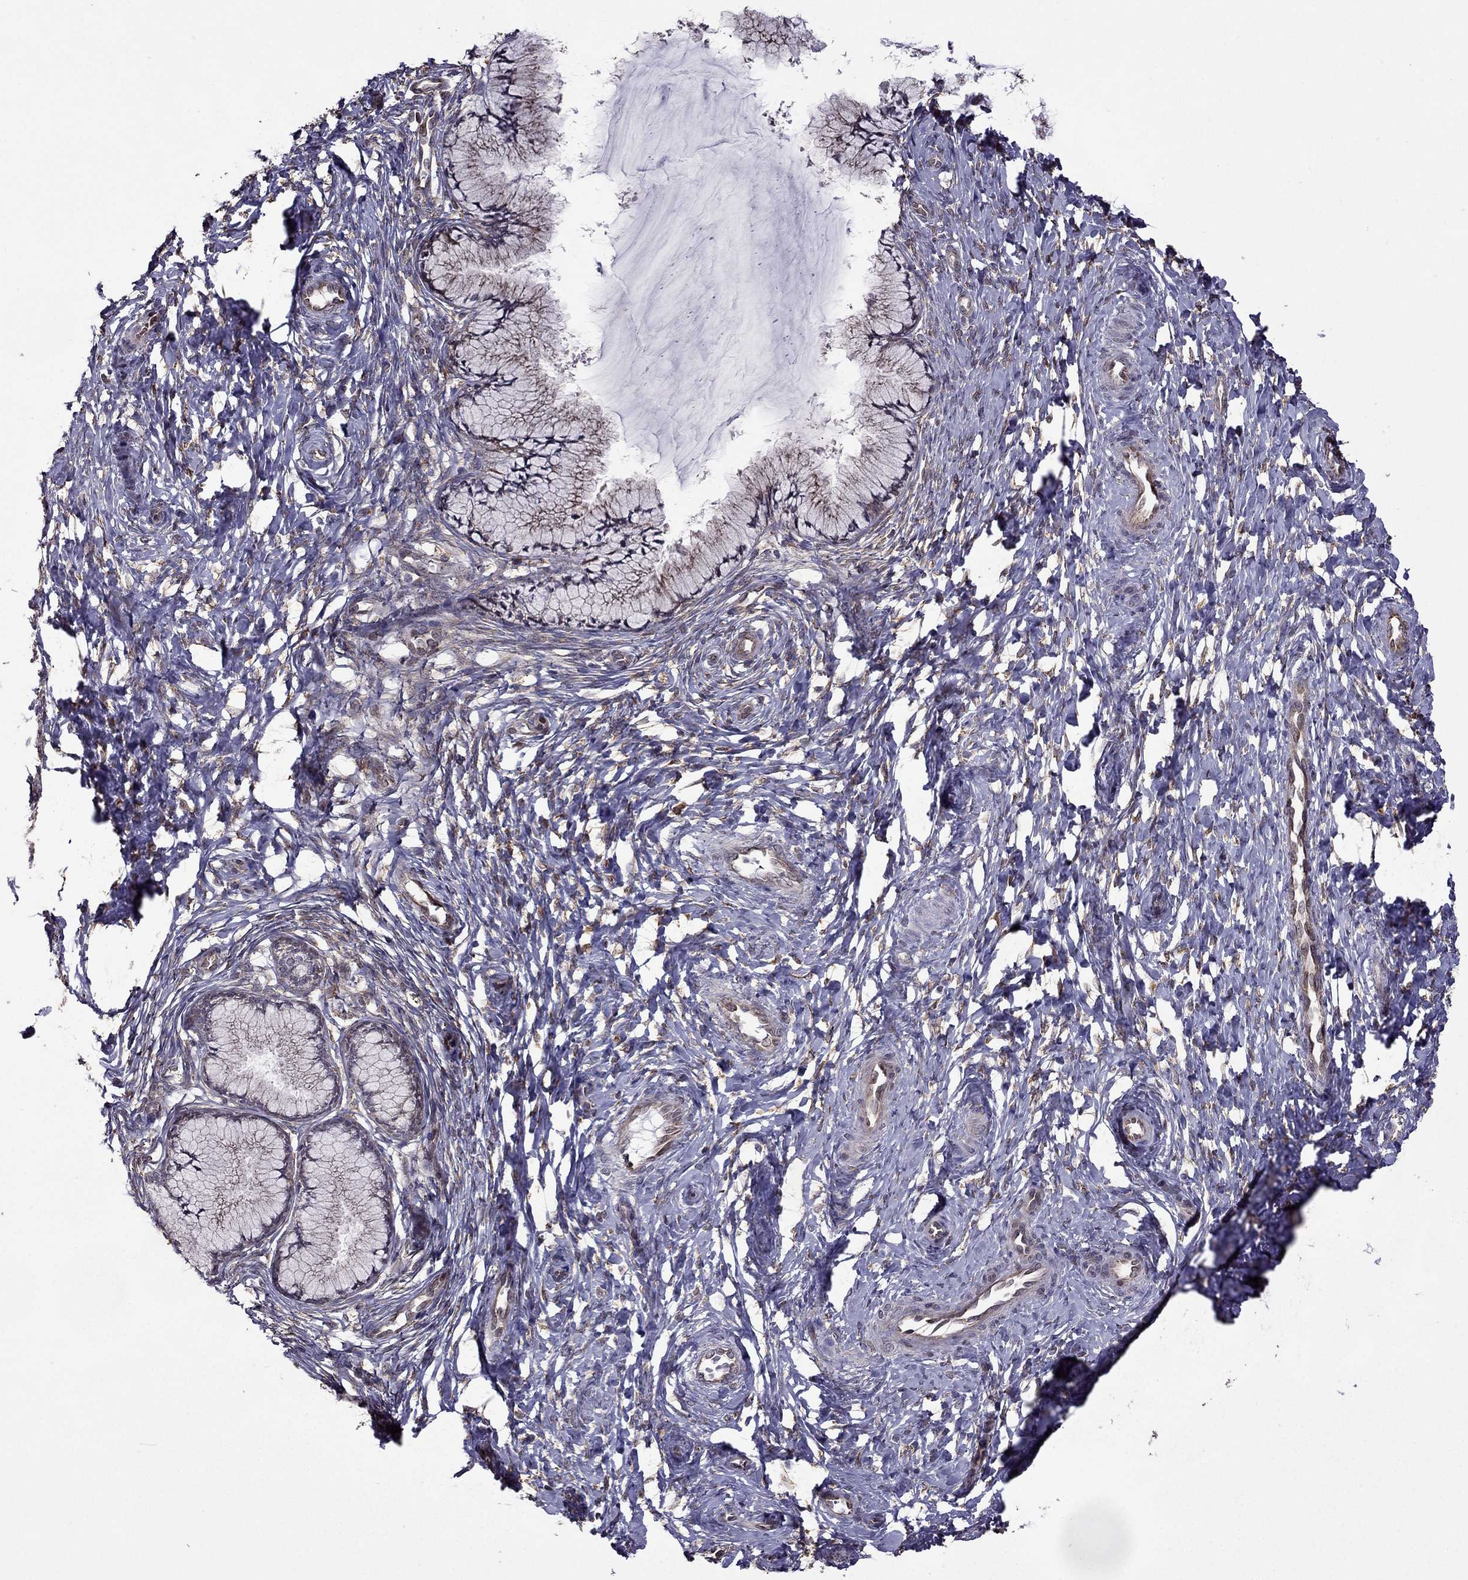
{"staining": {"intensity": "weak", "quantity": ">75%", "location": "cytoplasmic/membranous"}, "tissue": "cervix", "cell_type": "Glandular cells", "image_type": "normal", "snomed": [{"axis": "morphology", "description": "Normal tissue, NOS"}, {"axis": "topography", "description": "Cervix"}], "caption": "Brown immunohistochemical staining in benign human cervix exhibits weak cytoplasmic/membranous staining in approximately >75% of glandular cells.", "gene": "IKBIP", "patient": {"sex": "female", "age": 37}}